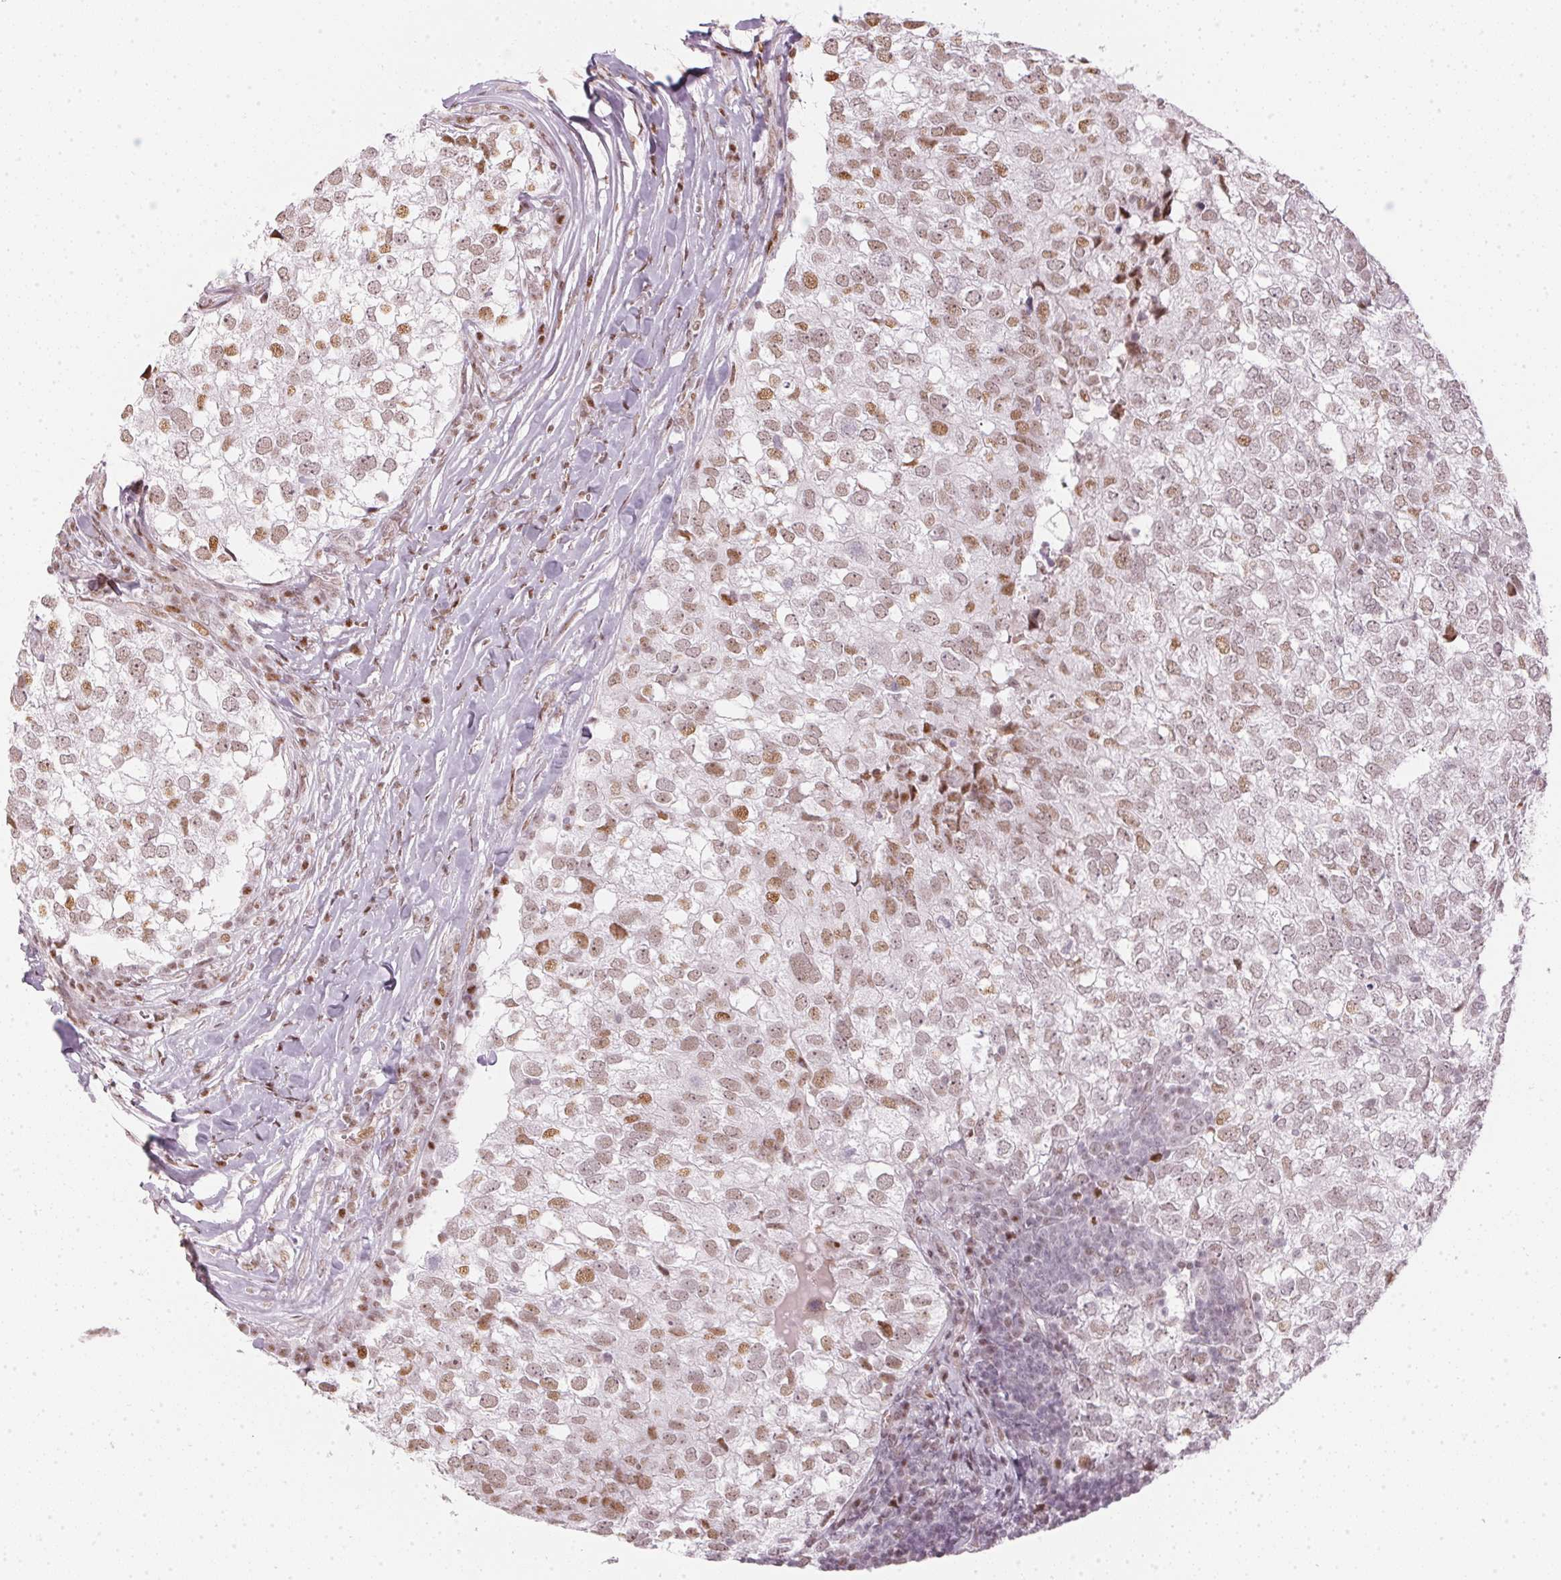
{"staining": {"intensity": "weak", "quantity": "25%-75%", "location": "nuclear"}, "tissue": "breast cancer", "cell_type": "Tumor cells", "image_type": "cancer", "snomed": [{"axis": "morphology", "description": "Duct carcinoma"}, {"axis": "topography", "description": "Breast"}], "caption": "A histopathology image showing weak nuclear positivity in about 25%-75% of tumor cells in infiltrating ductal carcinoma (breast), as visualized by brown immunohistochemical staining.", "gene": "KAT6A", "patient": {"sex": "female", "age": 30}}